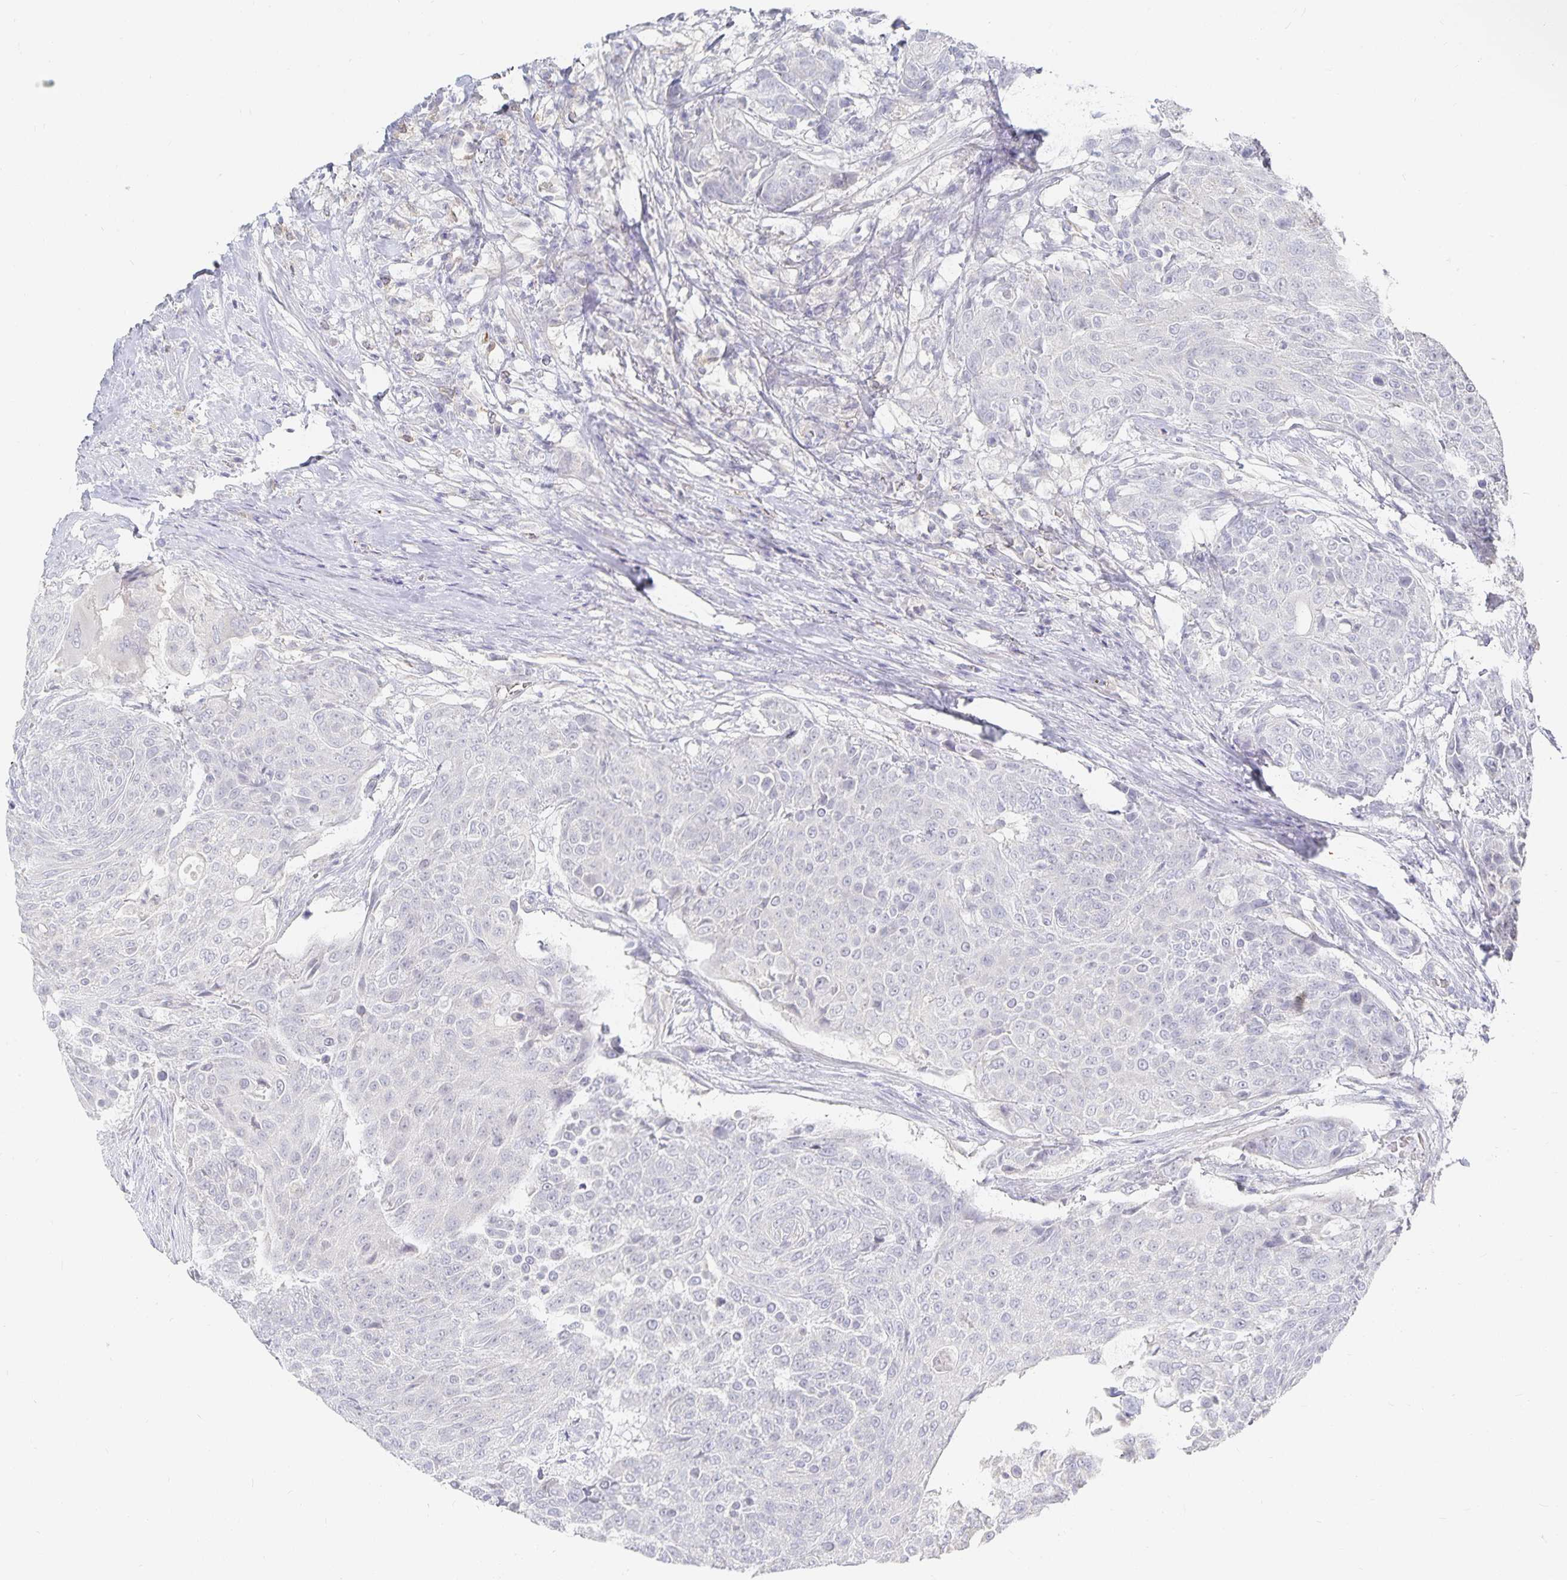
{"staining": {"intensity": "negative", "quantity": "none", "location": "none"}, "tissue": "urothelial cancer", "cell_type": "Tumor cells", "image_type": "cancer", "snomed": [{"axis": "morphology", "description": "Urothelial carcinoma, High grade"}, {"axis": "topography", "description": "Urinary bladder"}], "caption": "Human urothelial carcinoma (high-grade) stained for a protein using IHC shows no positivity in tumor cells.", "gene": "DNAH9", "patient": {"sex": "female", "age": 63}}